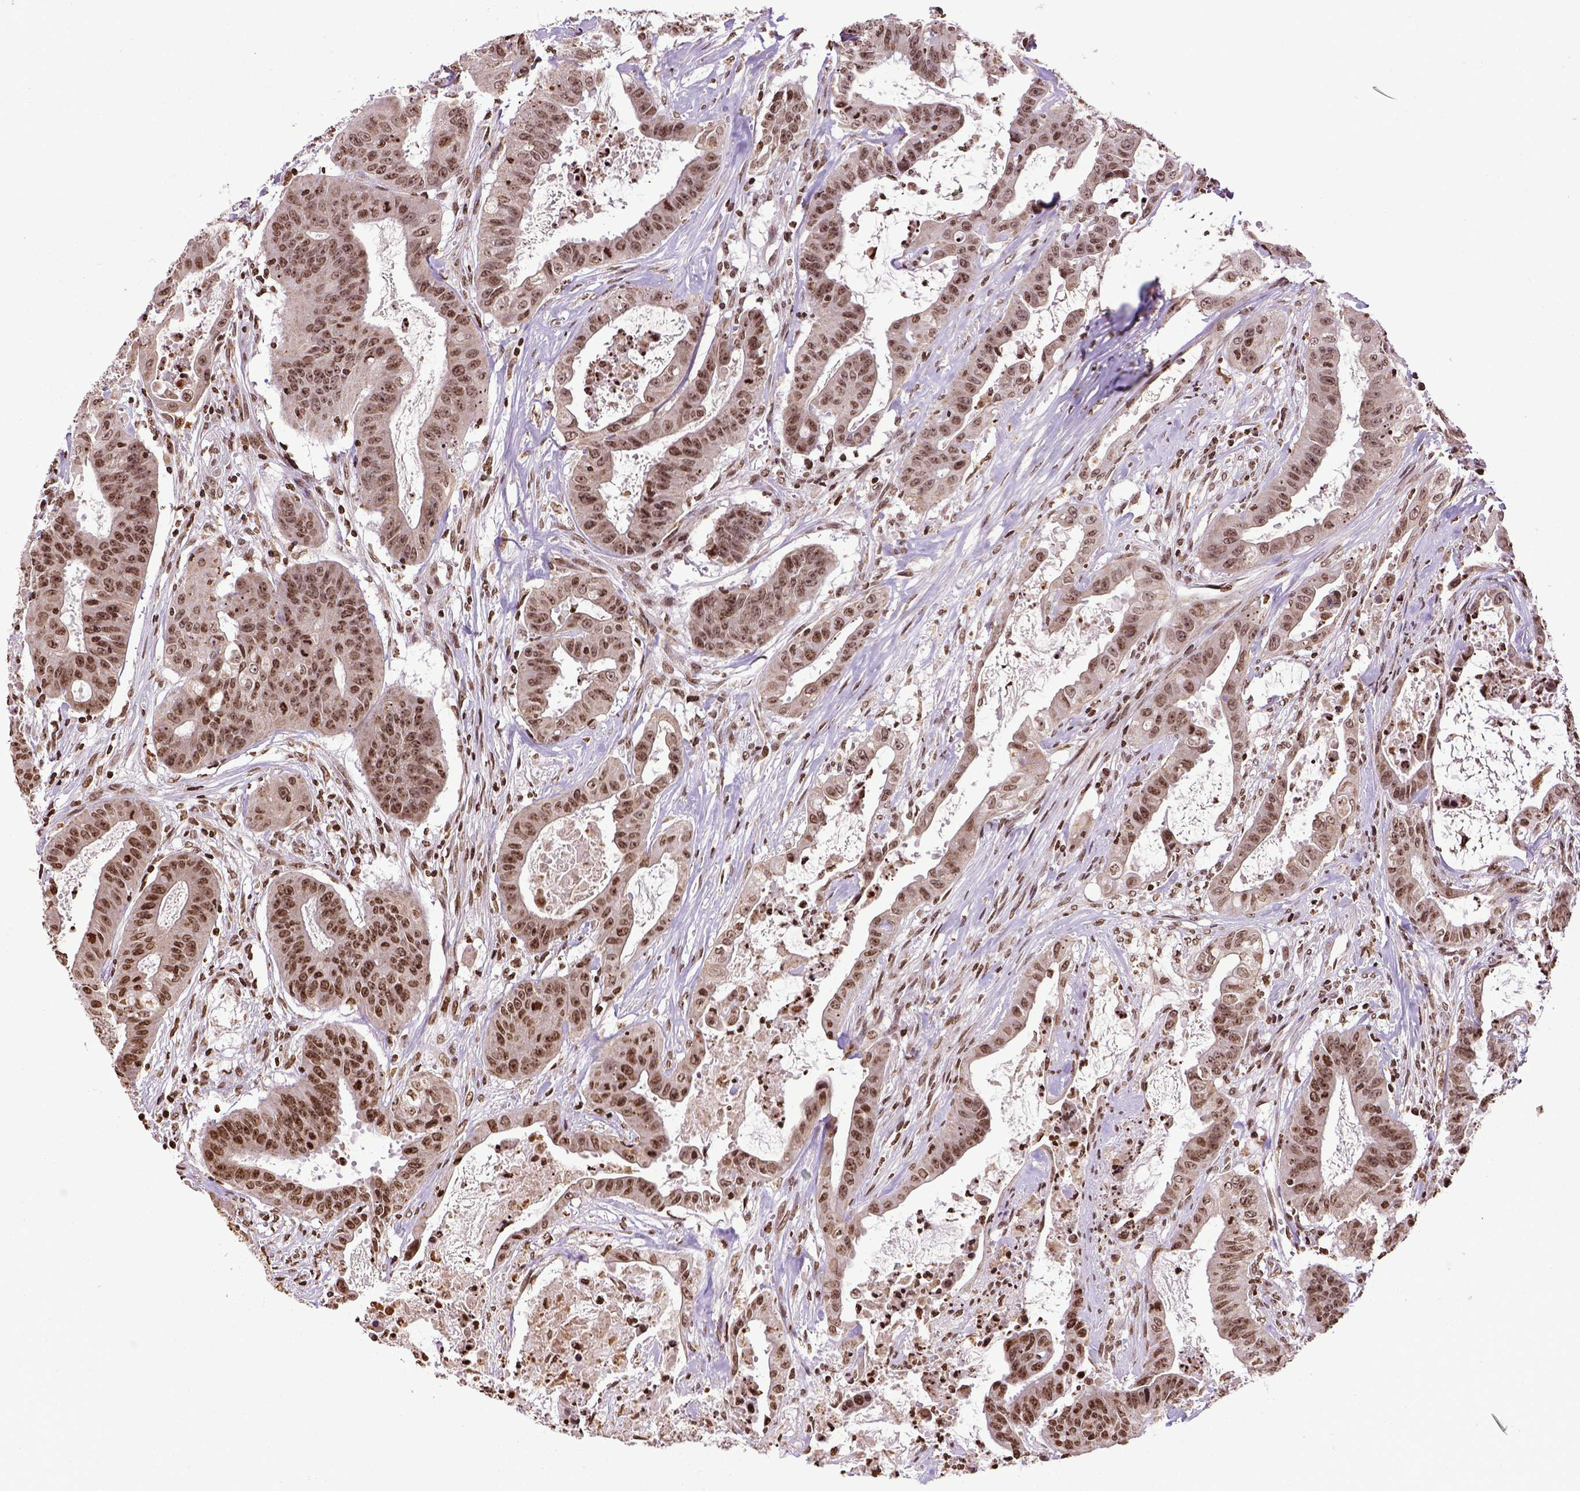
{"staining": {"intensity": "moderate", "quantity": ">75%", "location": "nuclear"}, "tissue": "colorectal cancer", "cell_type": "Tumor cells", "image_type": "cancer", "snomed": [{"axis": "morphology", "description": "Adenocarcinoma, NOS"}, {"axis": "topography", "description": "Colon"}], "caption": "This micrograph shows immunohistochemistry (IHC) staining of colorectal cancer, with medium moderate nuclear staining in approximately >75% of tumor cells.", "gene": "ZNF75D", "patient": {"sex": "male", "age": 33}}